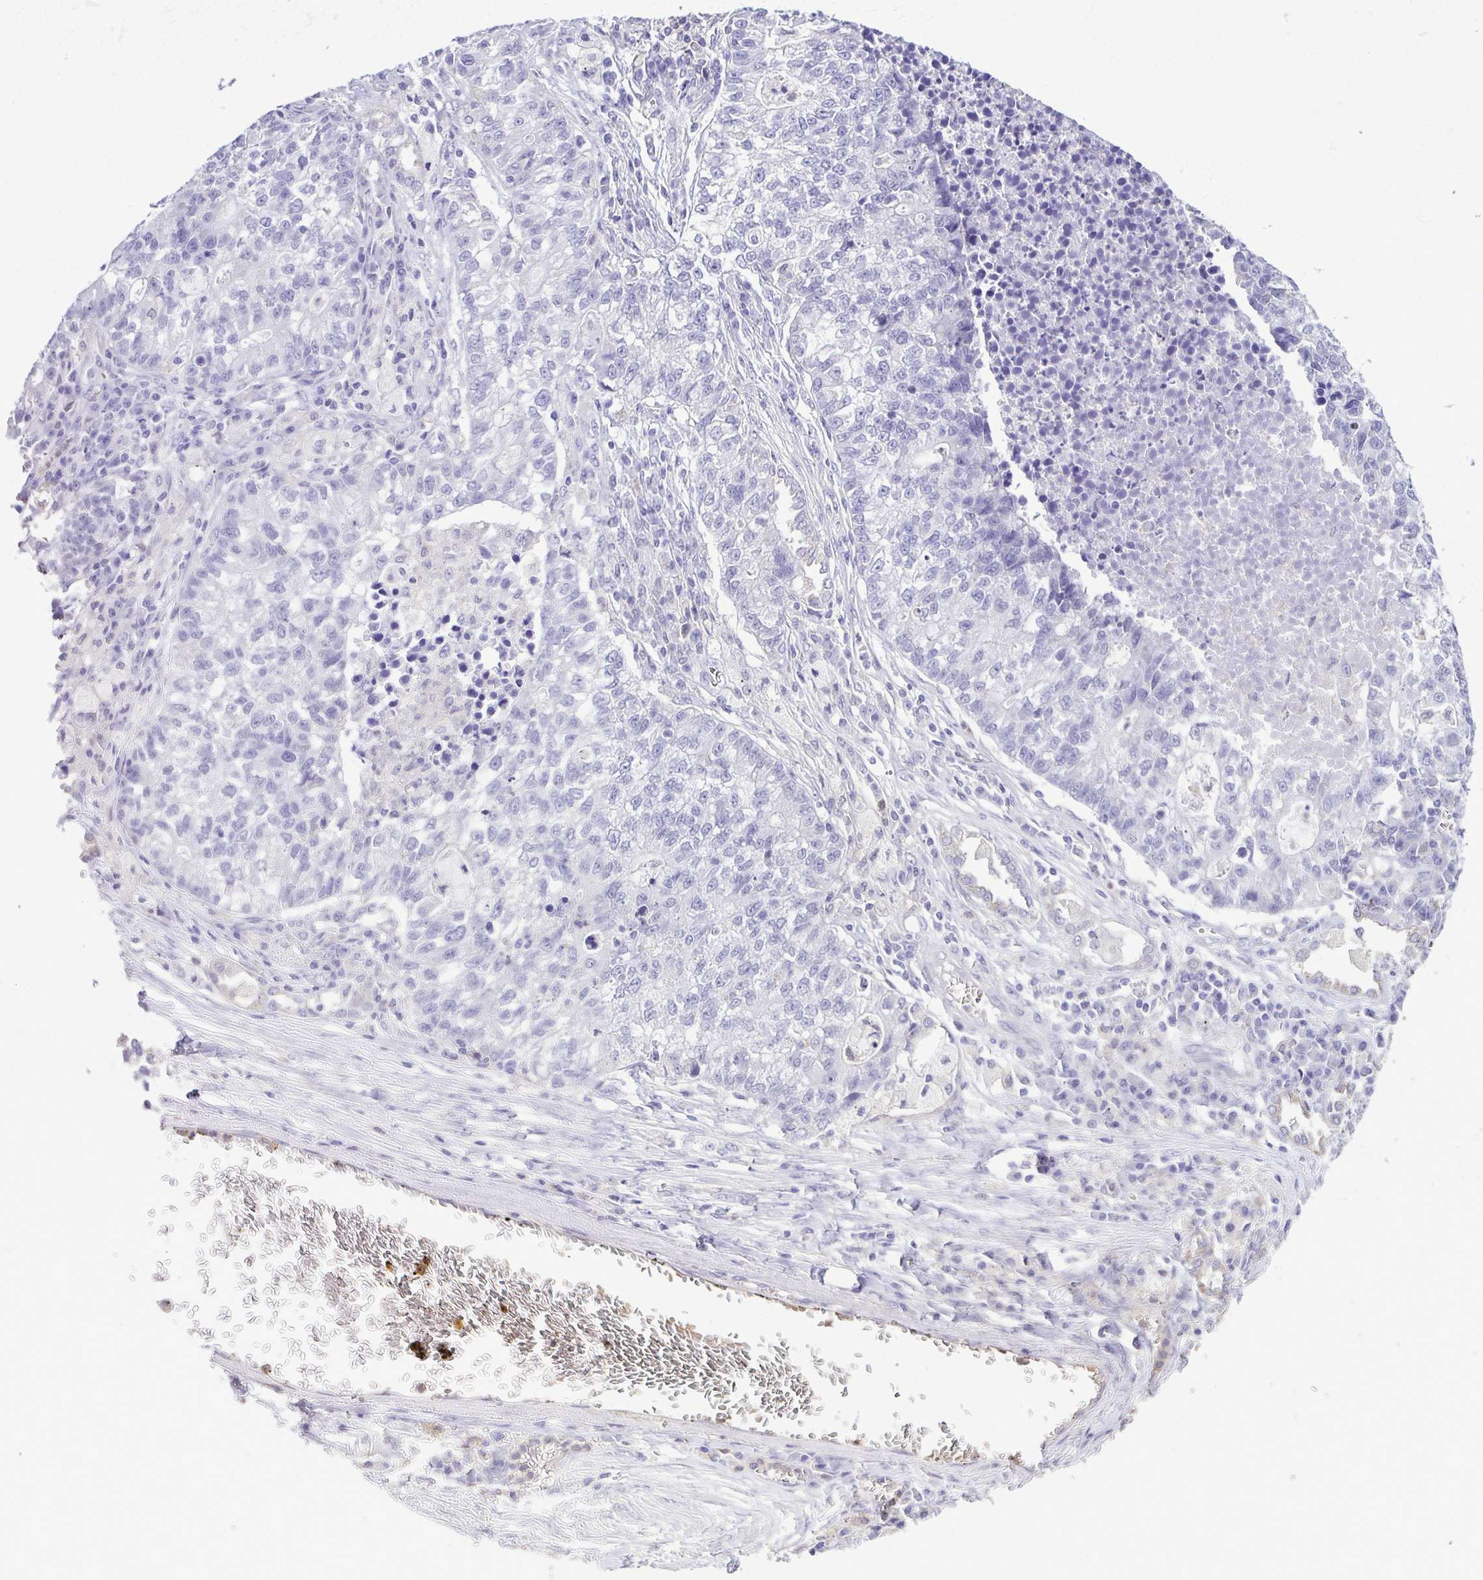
{"staining": {"intensity": "negative", "quantity": "none", "location": "none"}, "tissue": "lung cancer", "cell_type": "Tumor cells", "image_type": "cancer", "snomed": [{"axis": "morphology", "description": "Adenocarcinoma, NOS"}, {"axis": "topography", "description": "Lung"}], "caption": "Immunohistochemistry image of human lung cancer (adenocarcinoma) stained for a protein (brown), which shows no staining in tumor cells.", "gene": "CBY2", "patient": {"sex": "male", "age": 57}}